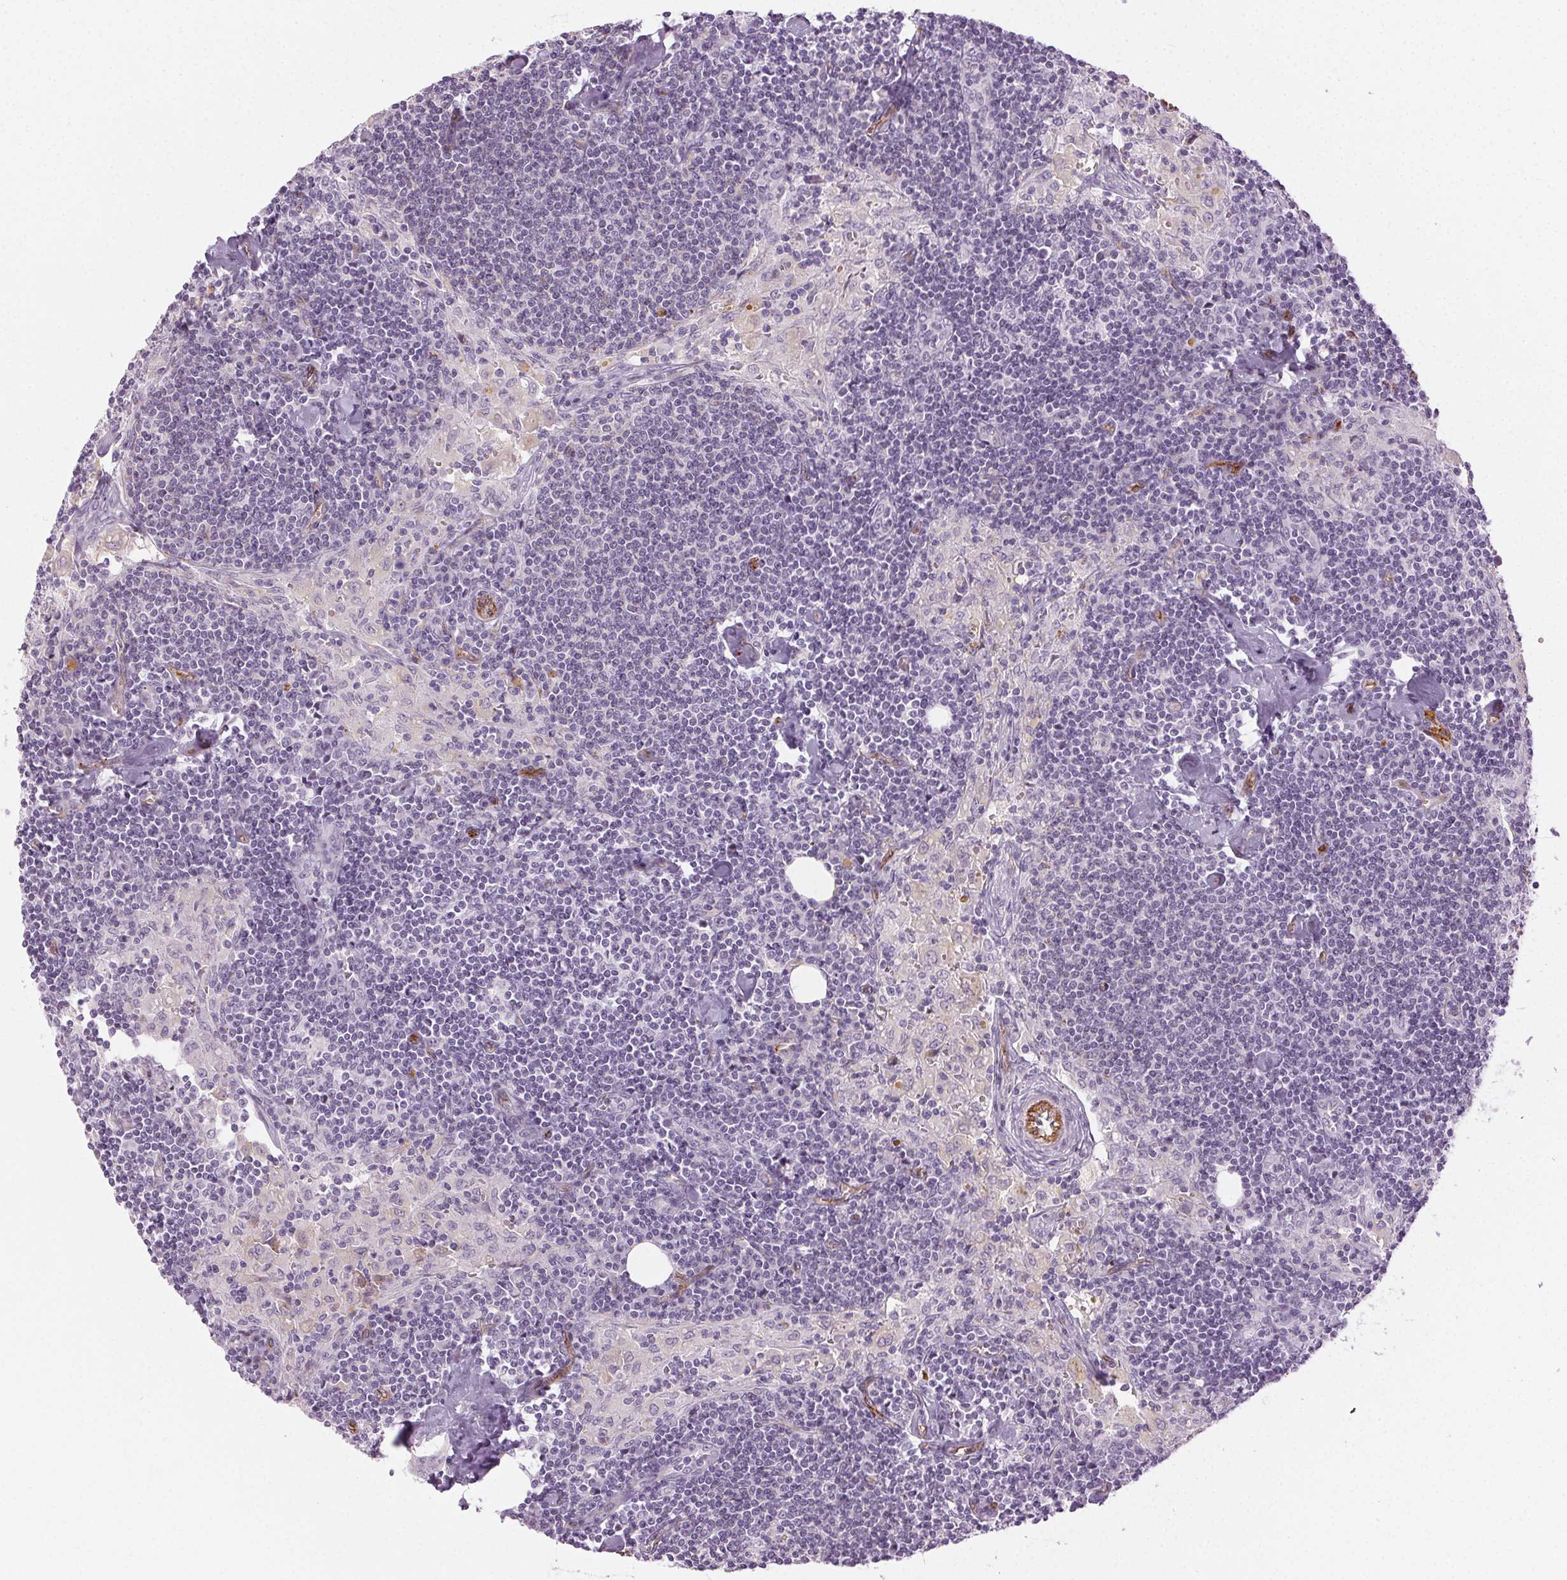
{"staining": {"intensity": "negative", "quantity": "none", "location": "none"}, "tissue": "lymph node", "cell_type": "Germinal center cells", "image_type": "normal", "snomed": [{"axis": "morphology", "description": "Normal tissue, NOS"}, {"axis": "topography", "description": "Lymph node"}], "caption": "High magnification brightfield microscopy of normal lymph node stained with DAB (3,3'-diaminobenzidine) (brown) and counterstained with hematoxylin (blue): germinal center cells show no significant expression. (Brightfield microscopy of DAB immunohistochemistry at high magnification).", "gene": "AIF1L", "patient": {"sex": "male", "age": 55}}